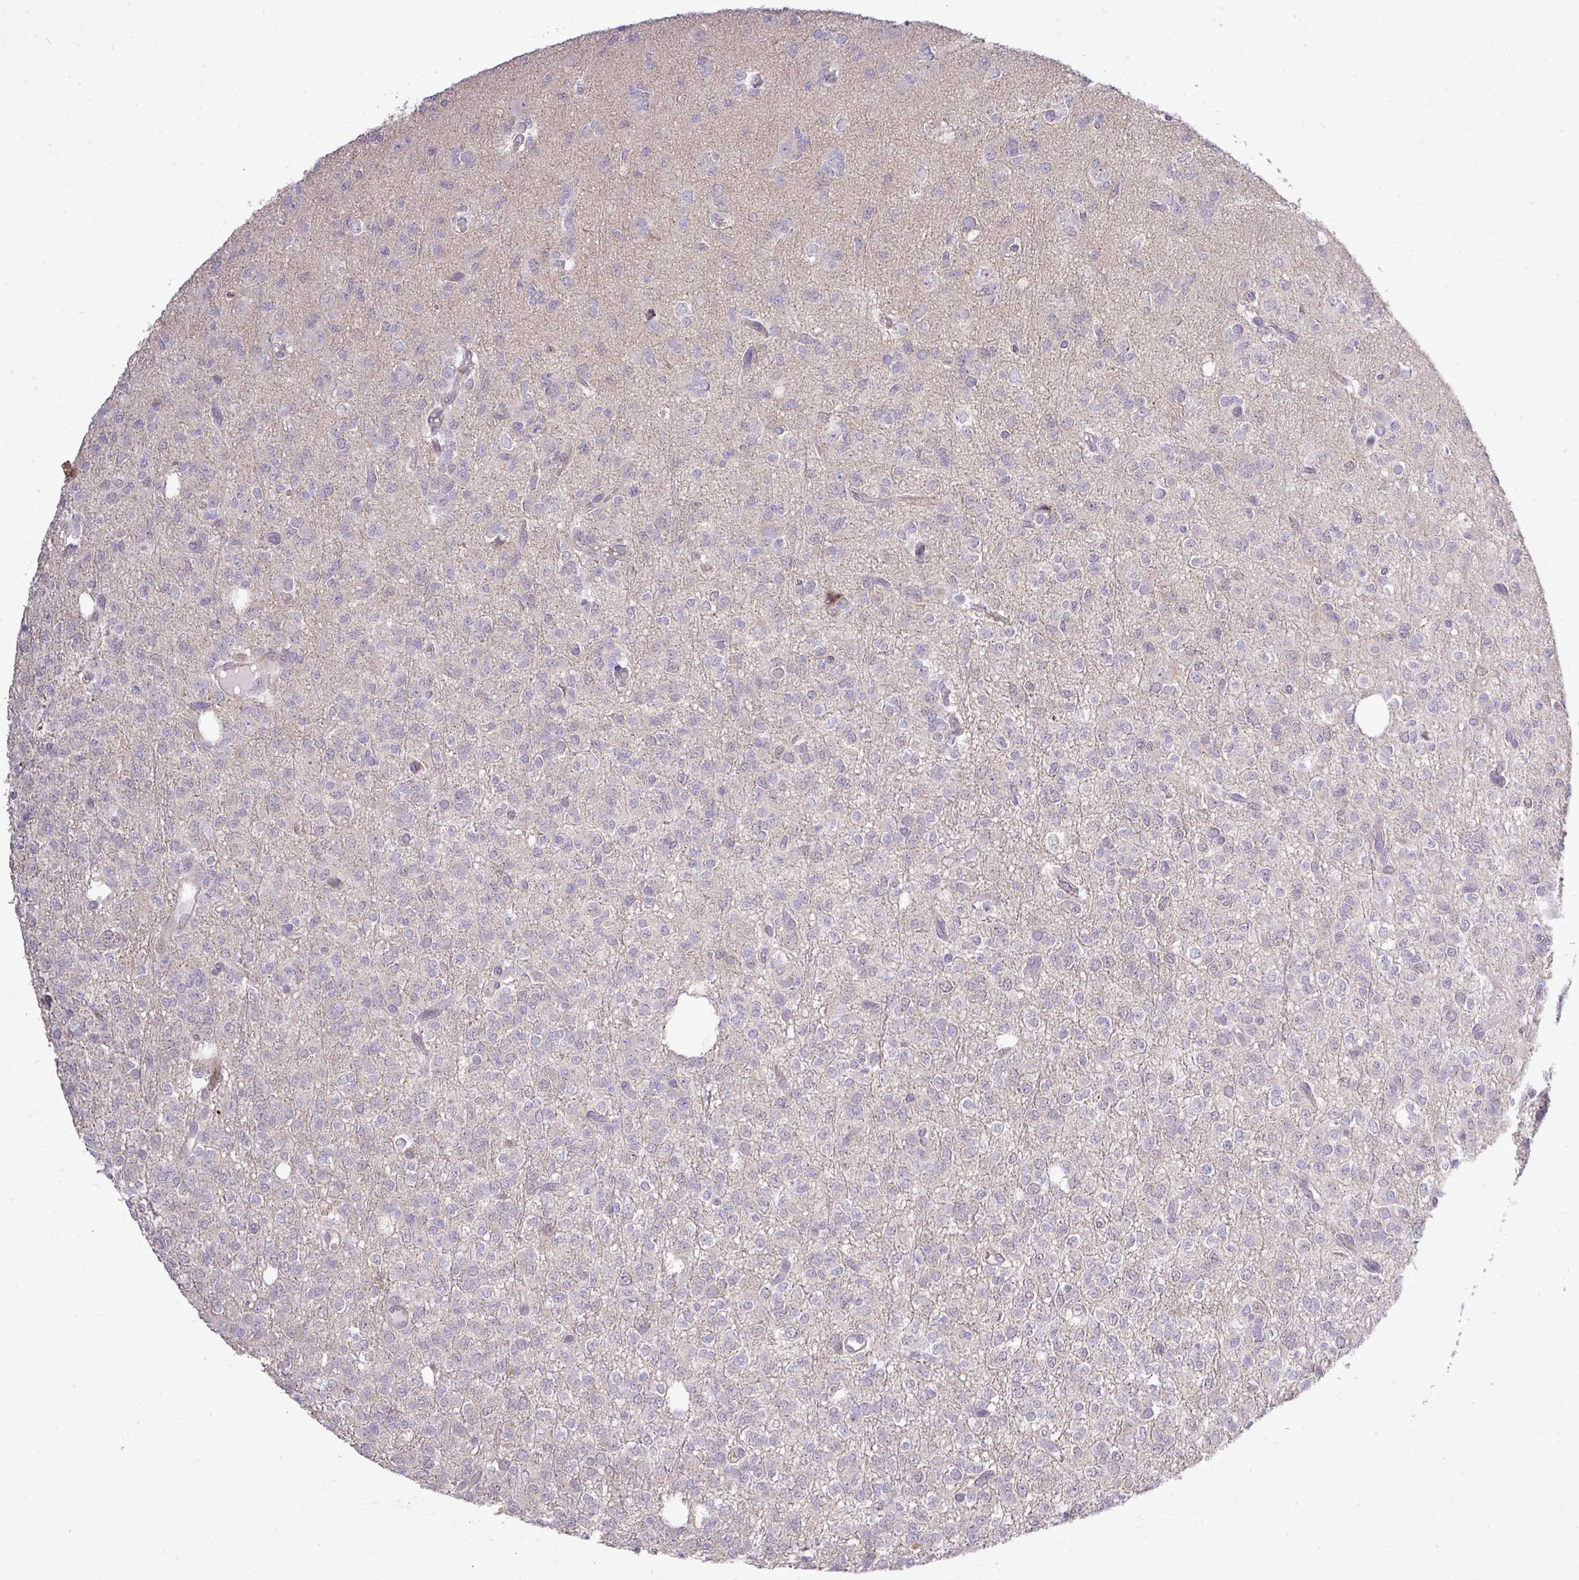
{"staining": {"intensity": "negative", "quantity": "none", "location": "none"}, "tissue": "glioma", "cell_type": "Tumor cells", "image_type": "cancer", "snomed": [{"axis": "morphology", "description": "Glioma, malignant, Low grade"}, {"axis": "topography", "description": "Brain"}], "caption": "The IHC image has no significant positivity in tumor cells of malignant glioma (low-grade) tissue.", "gene": "TPRA1", "patient": {"sex": "female", "age": 33}}